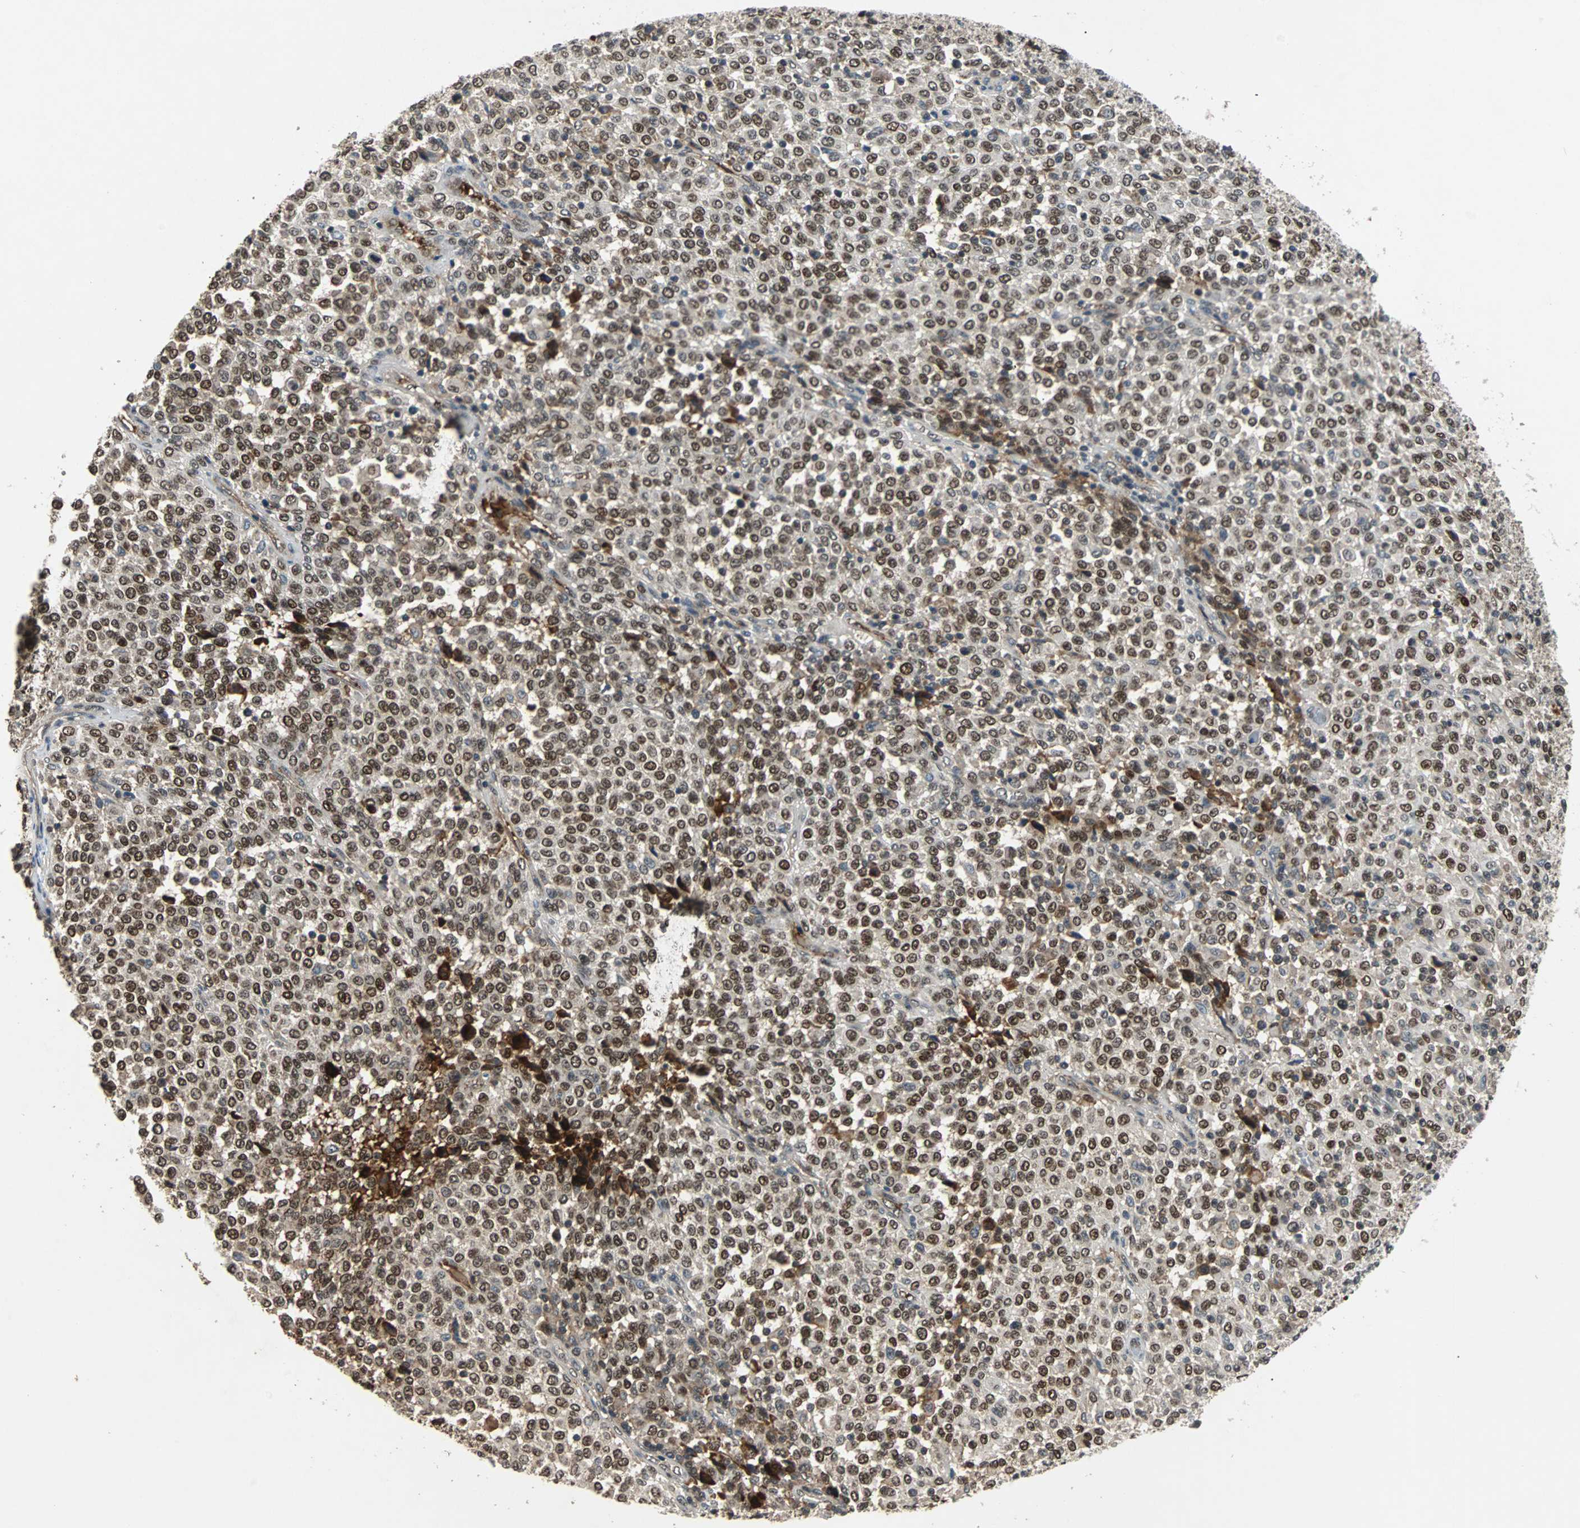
{"staining": {"intensity": "moderate", "quantity": ">75%", "location": "nuclear"}, "tissue": "melanoma", "cell_type": "Tumor cells", "image_type": "cancer", "snomed": [{"axis": "morphology", "description": "Malignant melanoma, Metastatic site"}, {"axis": "topography", "description": "Pancreas"}], "caption": "Protein expression analysis of human melanoma reveals moderate nuclear expression in about >75% of tumor cells.", "gene": "PHC1", "patient": {"sex": "female", "age": 30}}